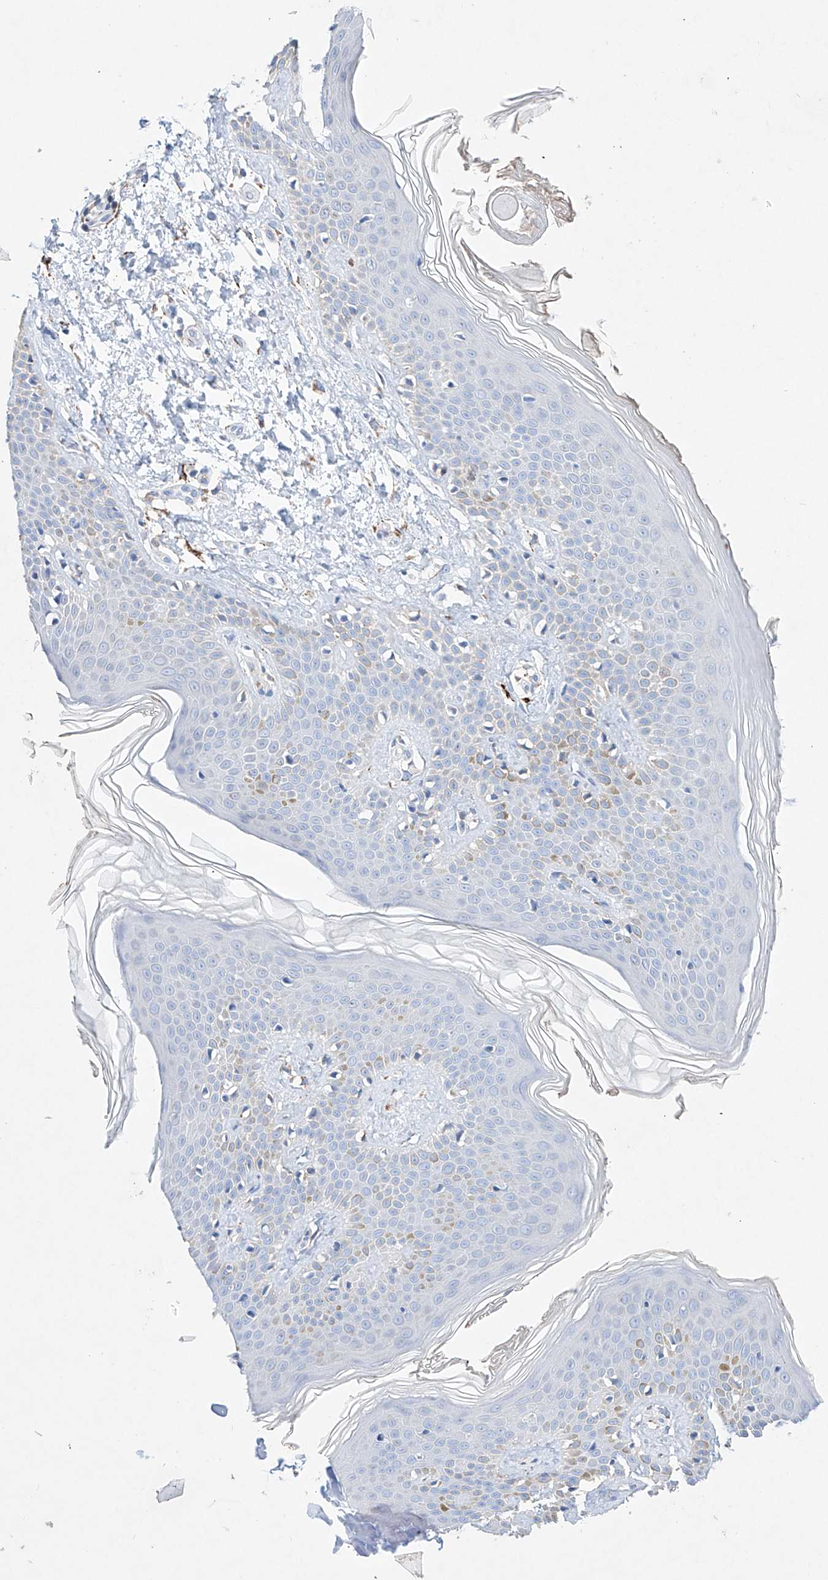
{"staining": {"intensity": "negative", "quantity": "none", "location": "none"}, "tissue": "skin", "cell_type": "Fibroblasts", "image_type": "normal", "snomed": [{"axis": "morphology", "description": "Normal tissue, NOS"}, {"axis": "topography", "description": "Skin"}], "caption": "This micrograph is of normal skin stained with immunohistochemistry to label a protein in brown with the nuclei are counter-stained blue. There is no positivity in fibroblasts.", "gene": "NRROS", "patient": {"sex": "male", "age": 37}}